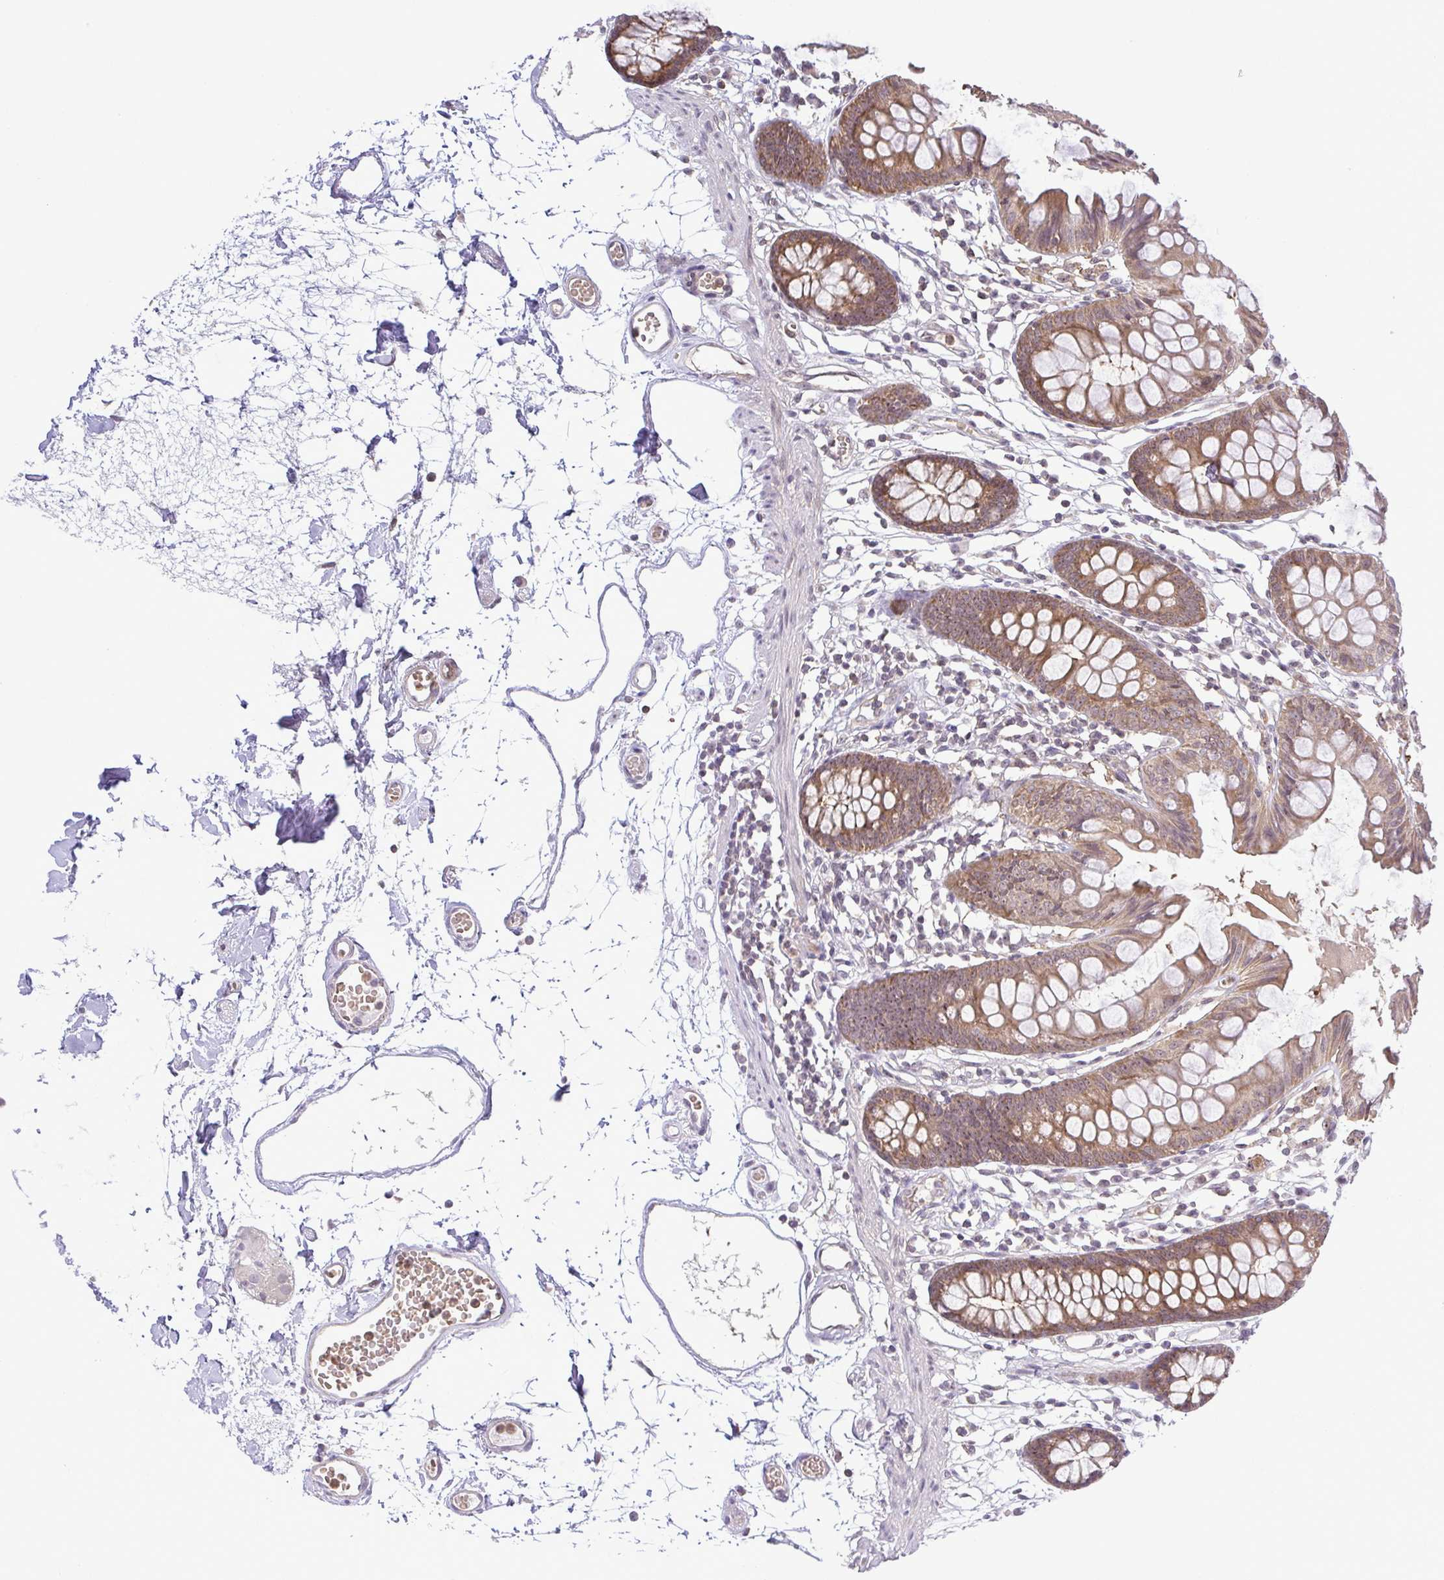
{"staining": {"intensity": "negative", "quantity": "none", "location": "none"}, "tissue": "colon", "cell_type": "Endothelial cells", "image_type": "normal", "snomed": [{"axis": "morphology", "description": "Normal tissue, NOS"}, {"axis": "topography", "description": "Colon"}], "caption": "DAB immunohistochemical staining of normal human colon reveals no significant expression in endothelial cells. (DAB (3,3'-diaminobenzidine) IHC, high magnification).", "gene": "RSL24D1", "patient": {"sex": "female", "age": 84}}